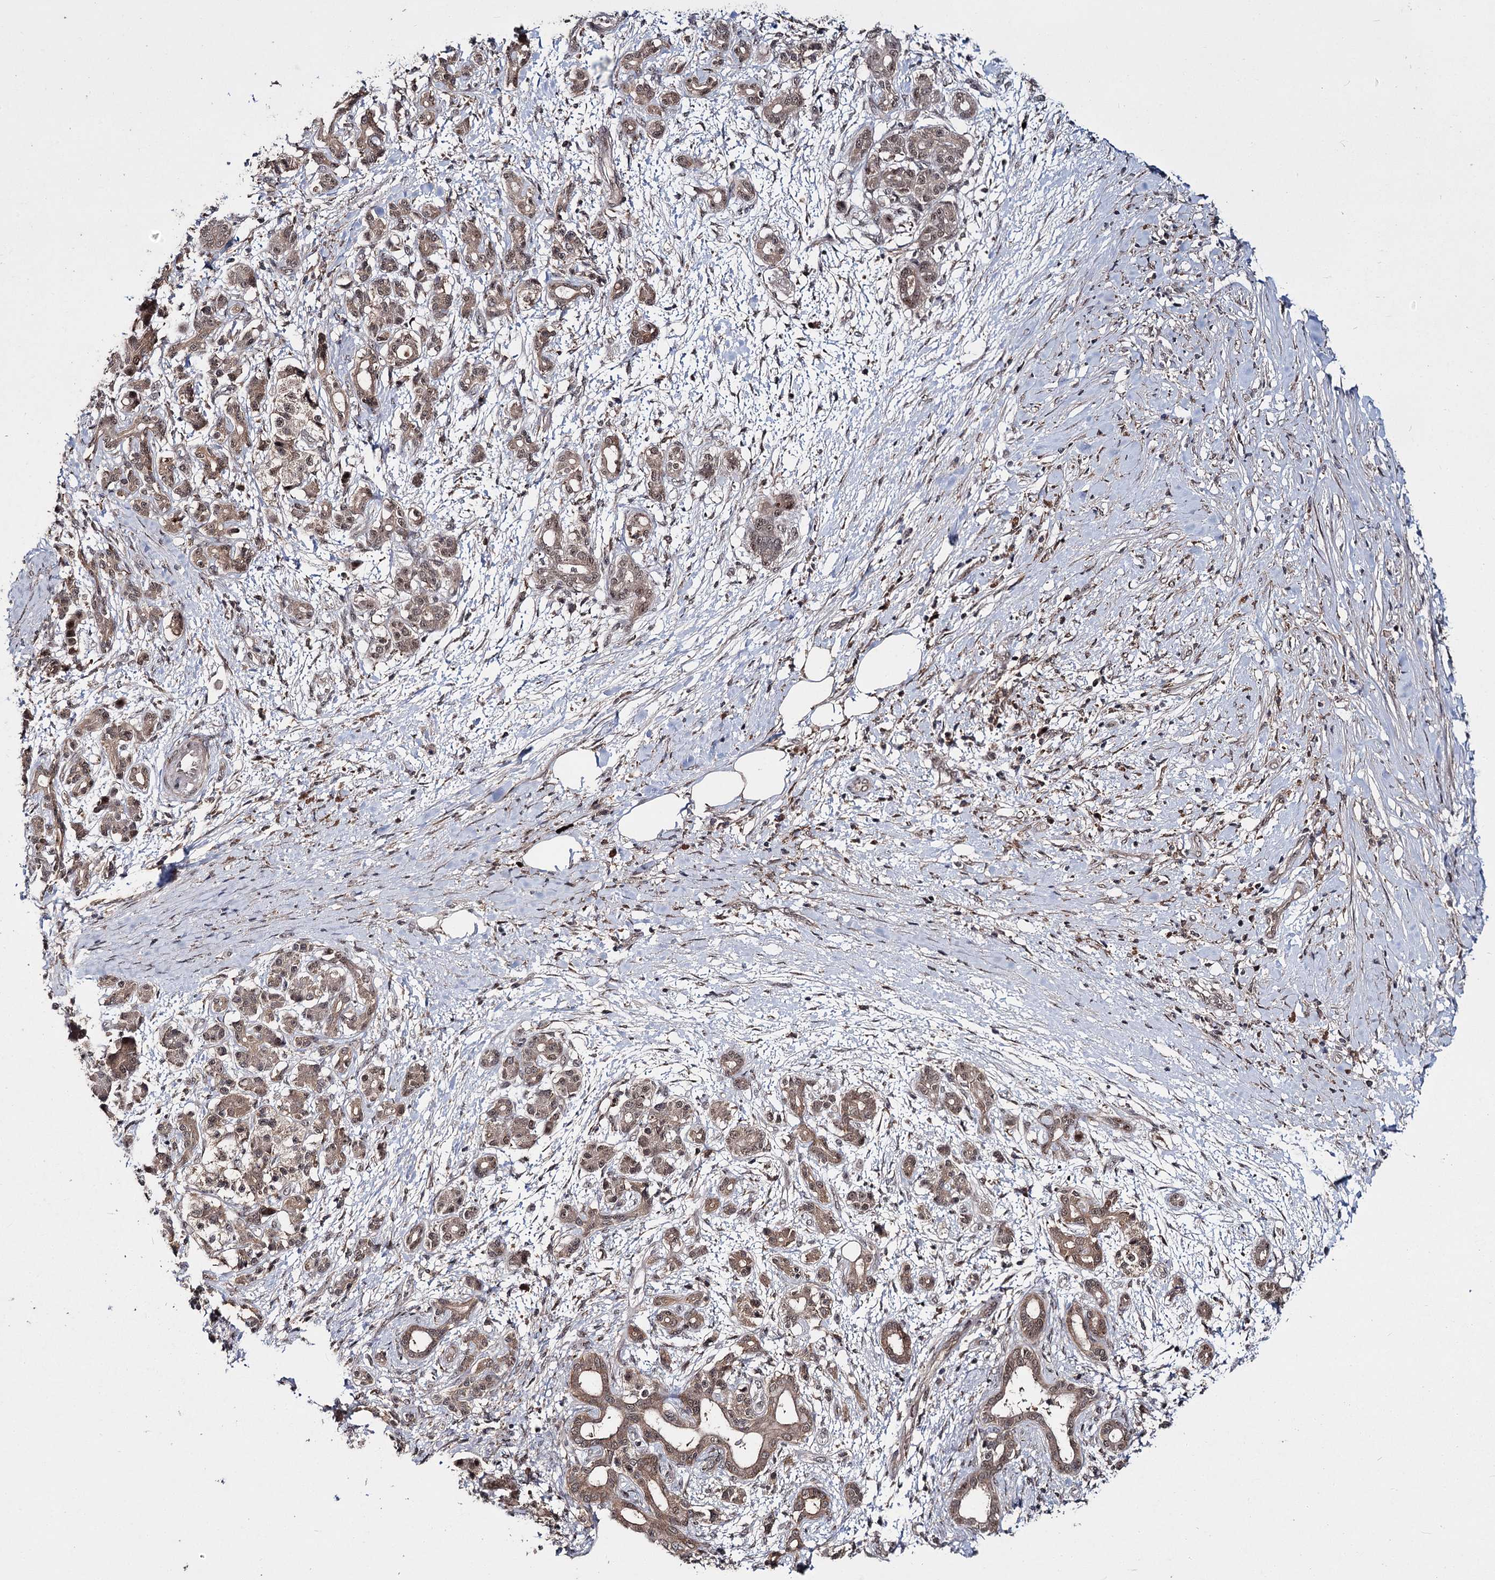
{"staining": {"intensity": "moderate", "quantity": ">75%", "location": "cytoplasmic/membranous,nuclear"}, "tissue": "pancreatic cancer", "cell_type": "Tumor cells", "image_type": "cancer", "snomed": [{"axis": "morphology", "description": "Adenocarcinoma, NOS"}, {"axis": "topography", "description": "Pancreas"}], "caption": "Protein analysis of pancreatic adenocarcinoma tissue exhibits moderate cytoplasmic/membranous and nuclear expression in about >75% of tumor cells.", "gene": "MKNK2", "patient": {"sex": "female", "age": 55}}